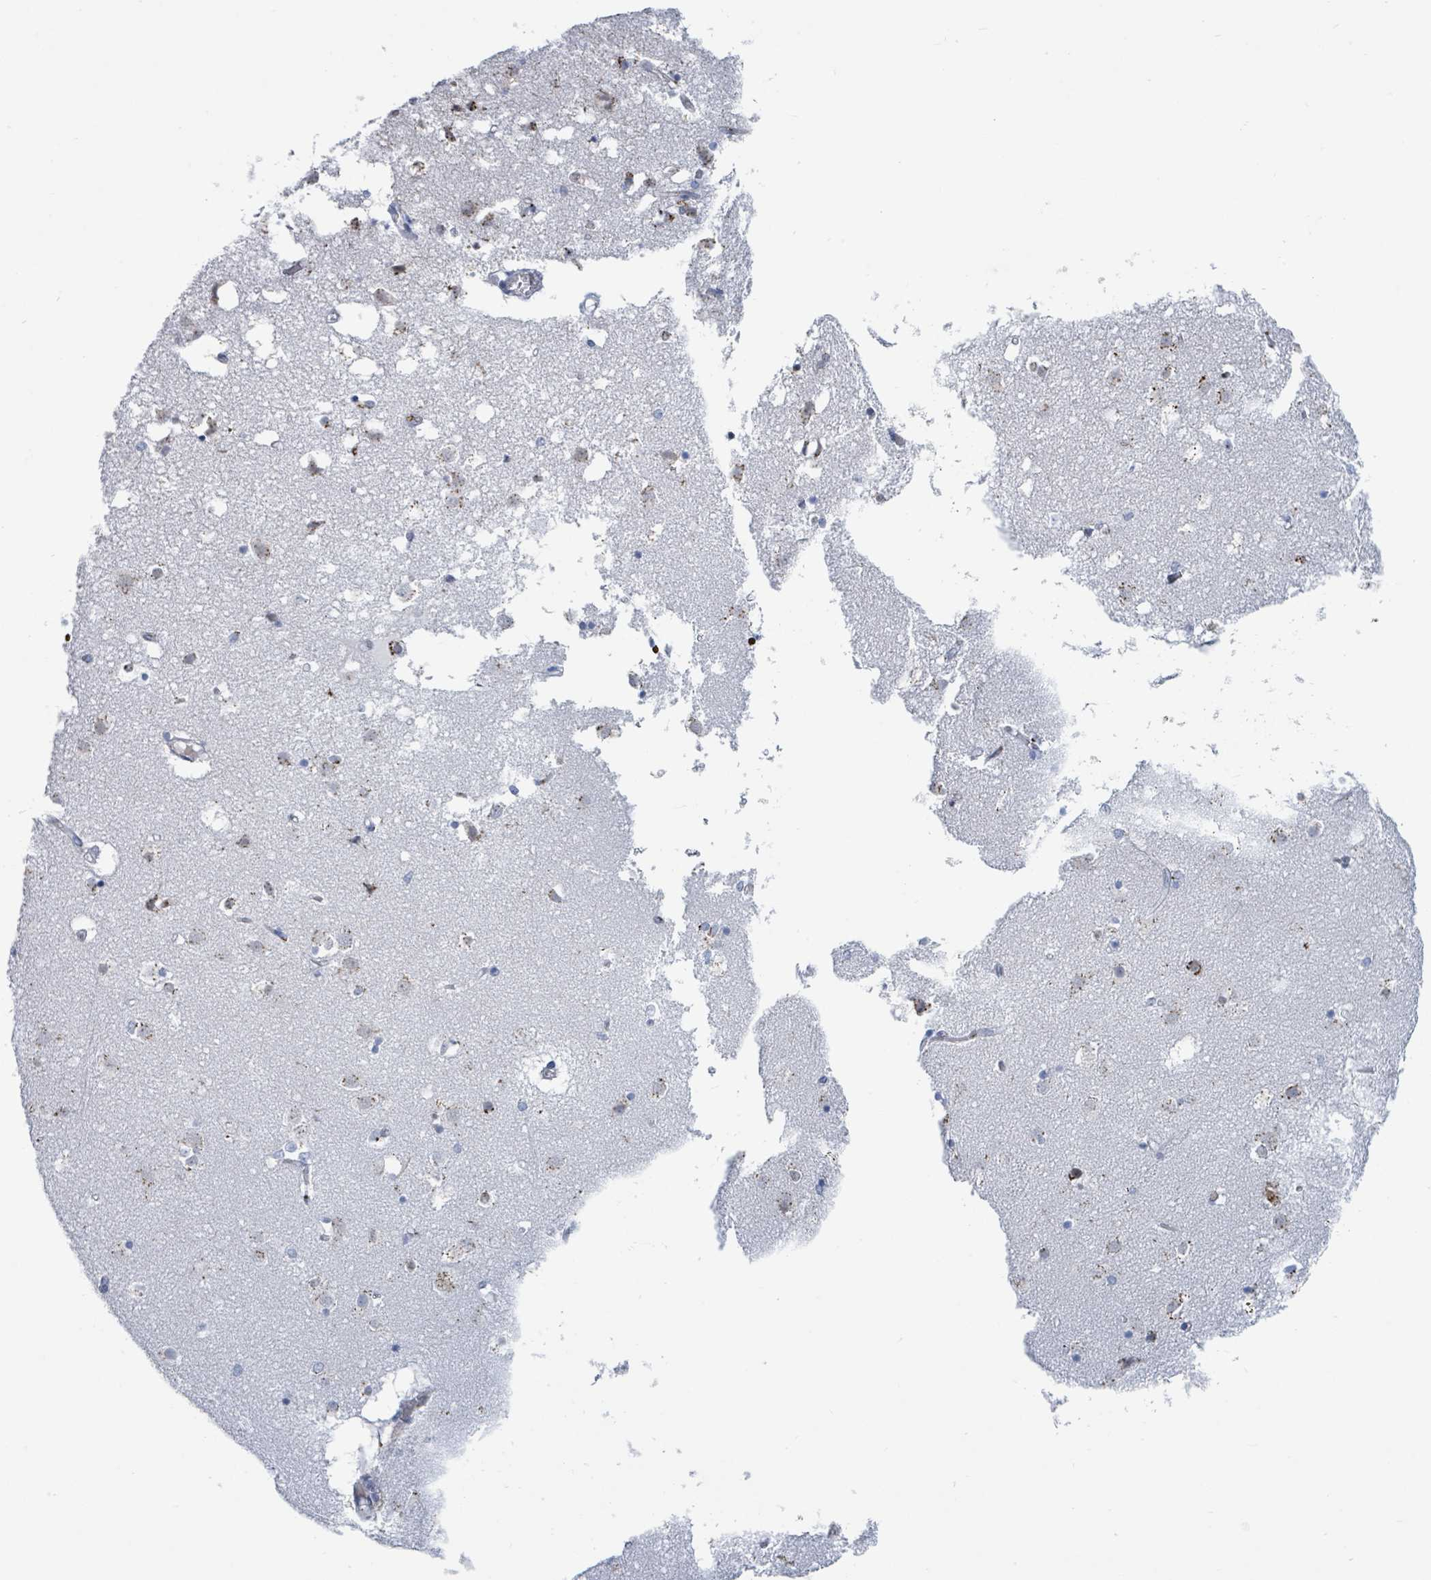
{"staining": {"intensity": "negative", "quantity": "none", "location": "none"}, "tissue": "caudate", "cell_type": "Glial cells", "image_type": "normal", "snomed": [{"axis": "morphology", "description": "Normal tissue, NOS"}, {"axis": "topography", "description": "Lateral ventricle wall"}], "caption": "The image reveals no significant positivity in glial cells of caudate. (Immunohistochemistry, brightfield microscopy, high magnification).", "gene": "DCAF5", "patient": {"sex": "male", "age": 70}}